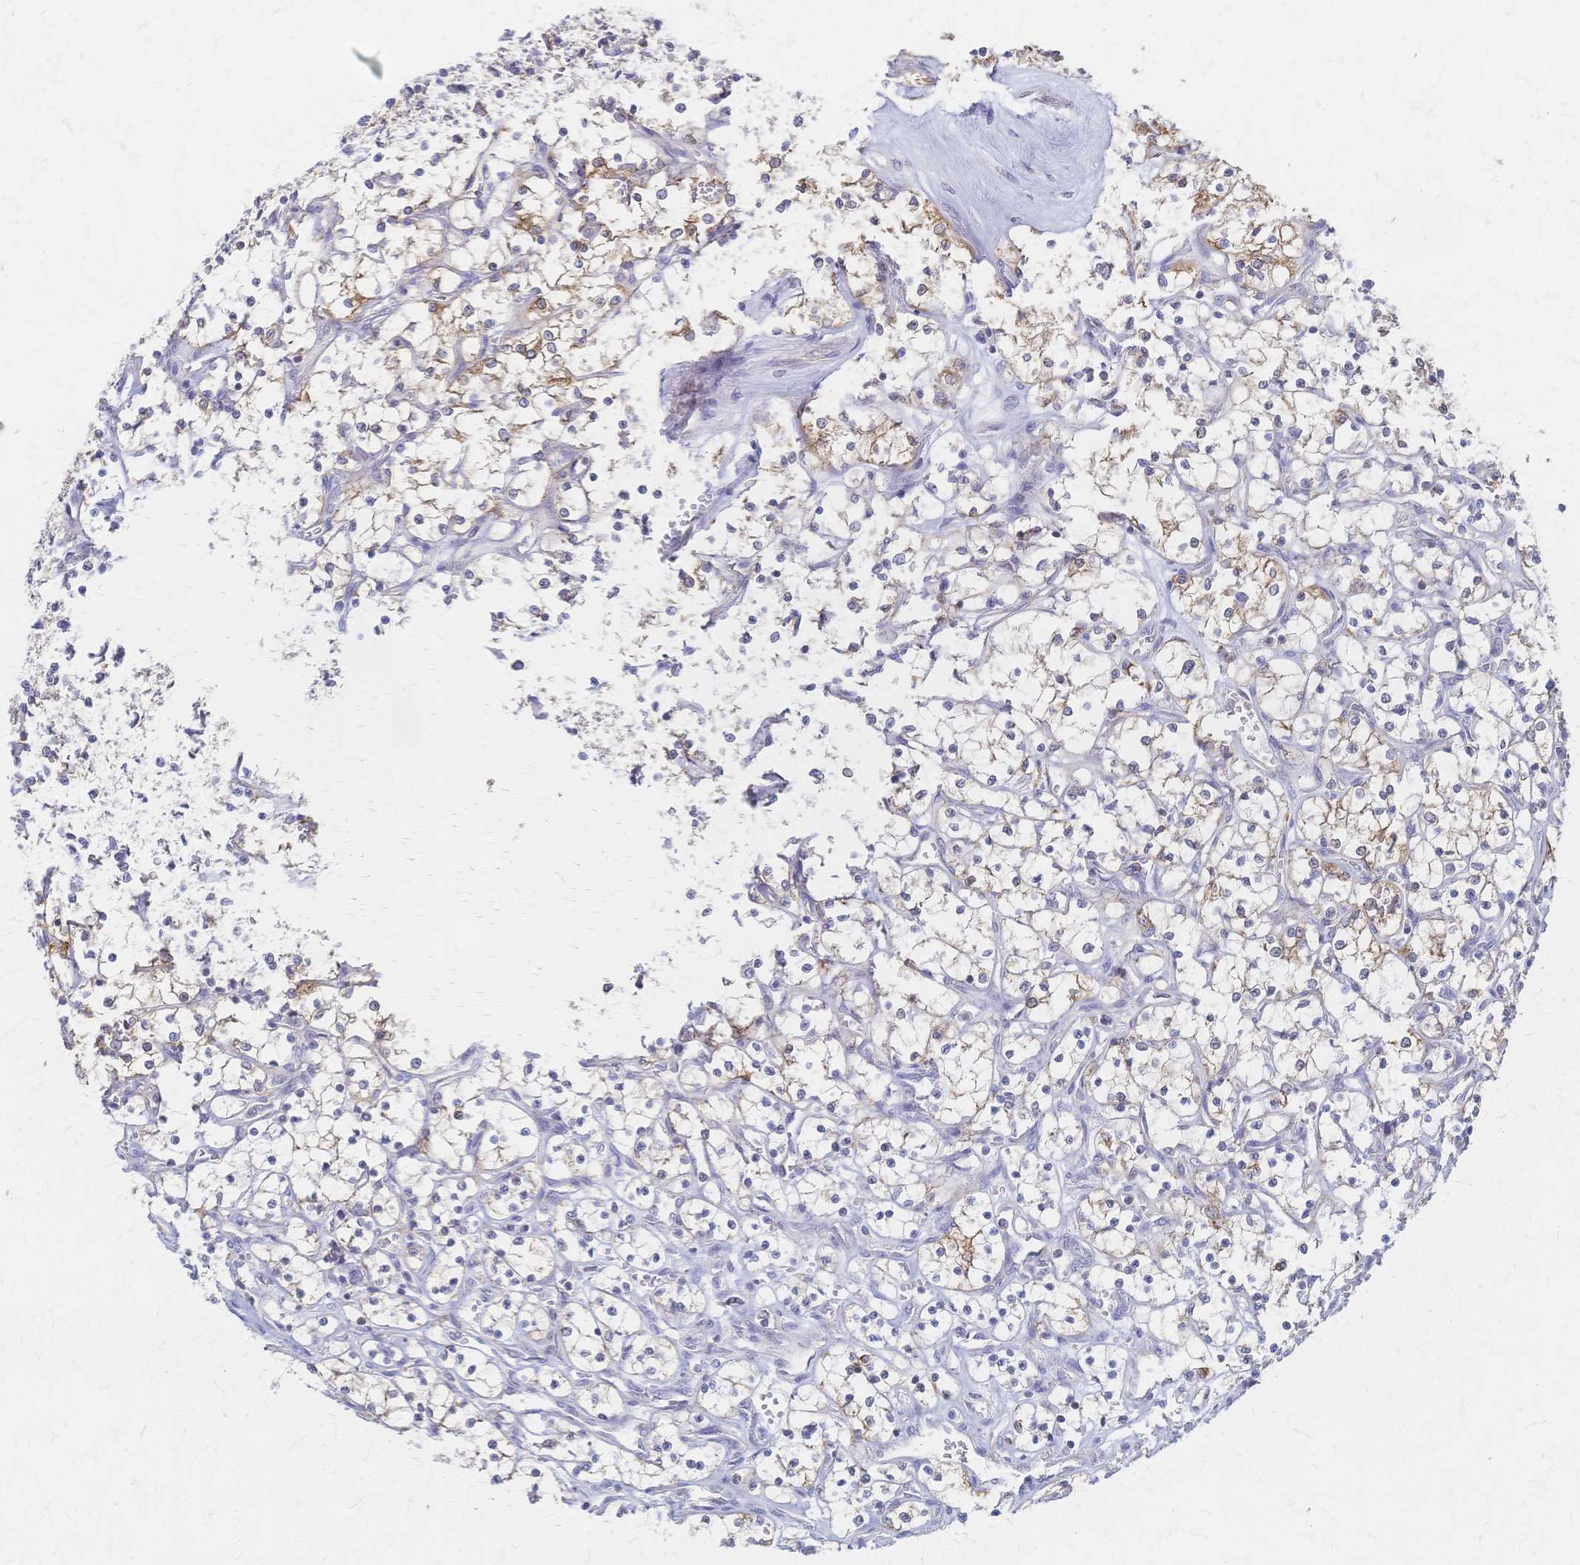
{"staining": {"intensity": "moderate", "quantity": "<25%", "location": "cytoplasmic/membranous"}, "tissue": "renal cancer", "cell_type": "Tumor cells", "image_type": "cancer", "snomed": [{"axis": "morphology", "description": "Adenocarcinoma, NOS"}, {"axis": "topography", "description": "Kidney"}], "caption": "Adenocarcinoma (renal) was stained to show a protein in brown. There is low levels of moderate cytoplasmic/membranous staining in about <25% of tumor cells. (DAB (3,3'-diaminobenzidine) IHC with brightfield microscopy, high magnification).", "gene": "CYB5A", "patient": {"sex": "female", "age": 69}}